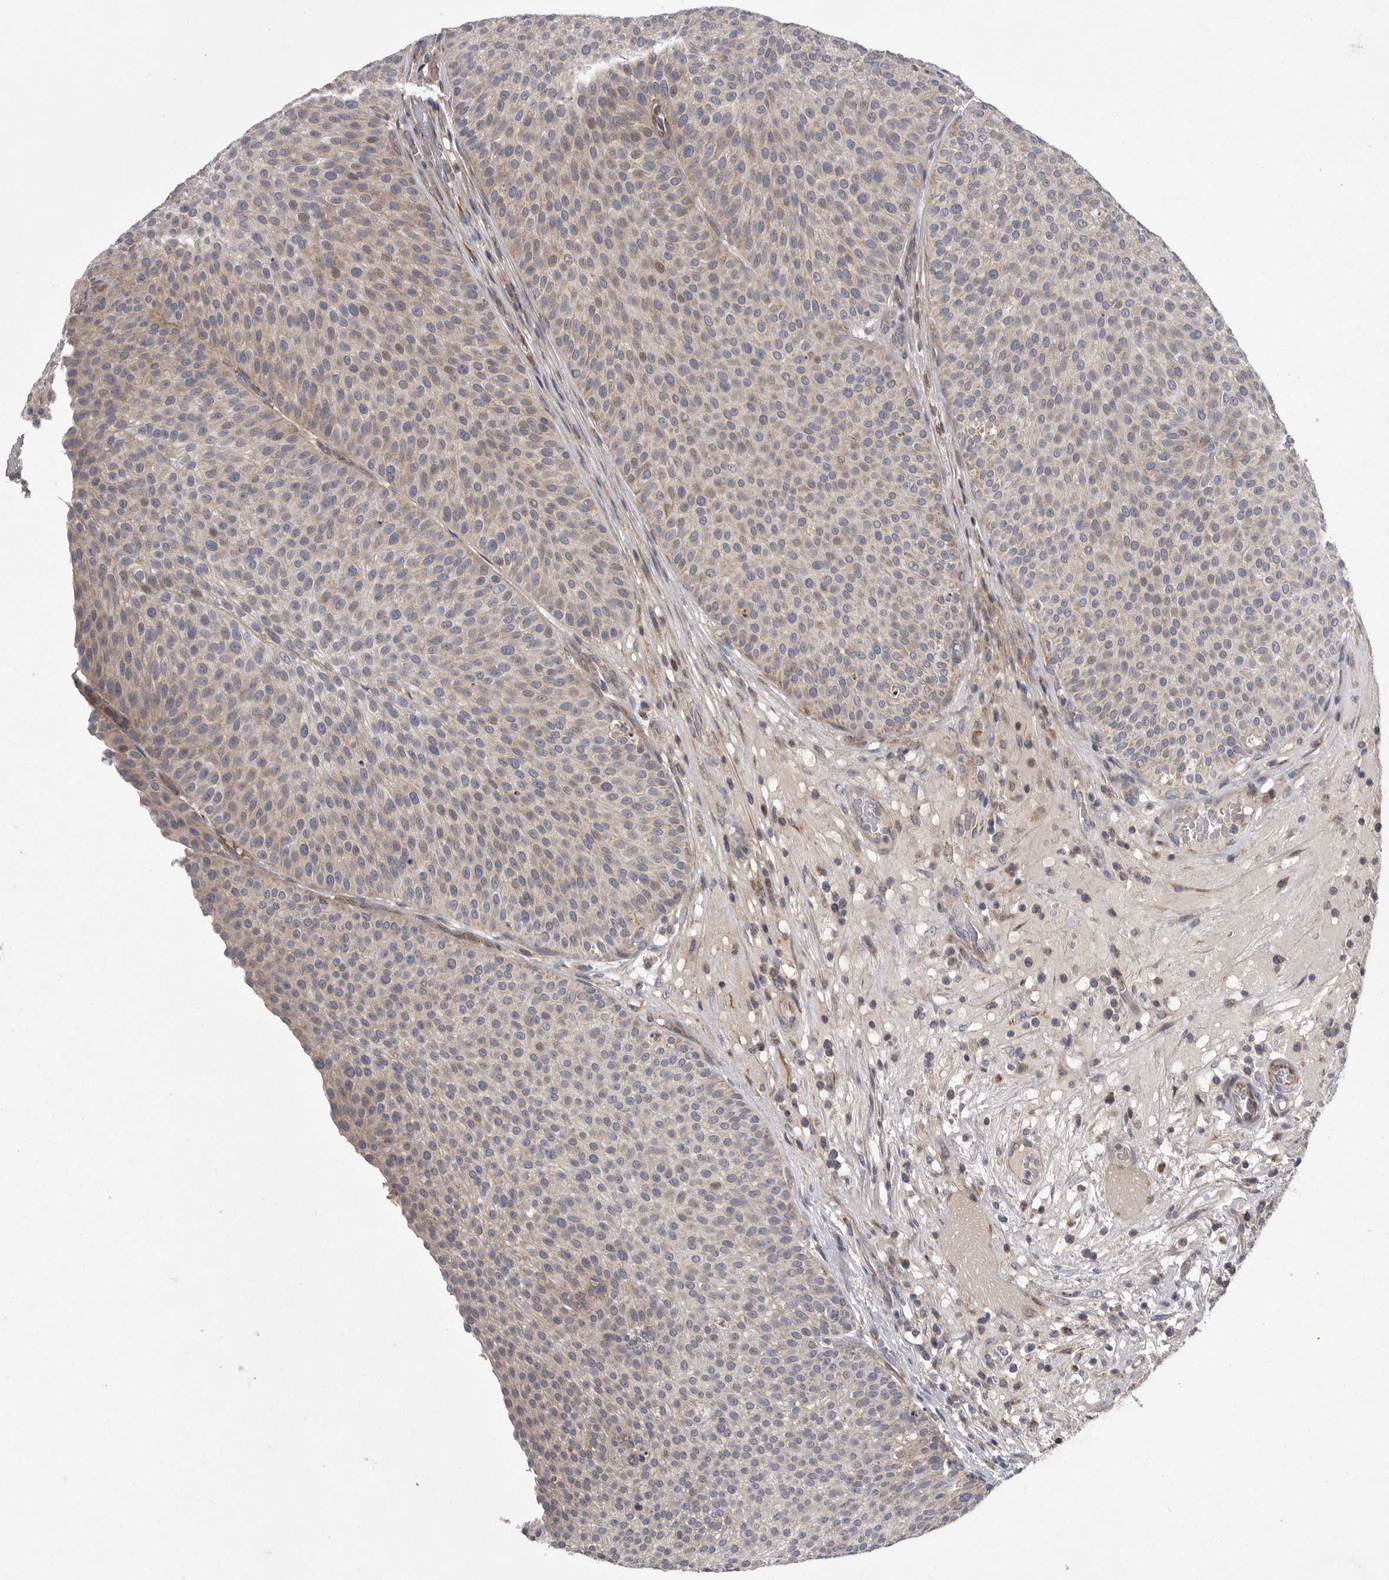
{"staining": {"intensity": "weak", "quantity": "<25%", "location": "cytoplasmic/membranous"}, "tissue": "urothelial cancer", "cell_type": "Tumor cells", "image_type": "cancer", "snomed": [{"axis": "morphology", "description": "Normal tissue, NOS"}, {"axis": "morphology", "description": "Urothelial carcinoma, Low grade"}, {"axis": "topography", "description": "Smooth muscle"}, {"axis": "topography", "description": "Urinary bladder"}], "caption": "Immunohistochemistry (IHC) photomicrograph of neoplastic tissue: human urothelial carcinoma (low-grade) stained with DAB (3,3'-diaminobenzidine) displays no significant protein expression in tumor cells. (DAB (3,3'-diaminobenzidine) immunohistochemistry (IHC), high magnification).", "gene": "CRP", "patient": {"sex": "male", "age": 60}}